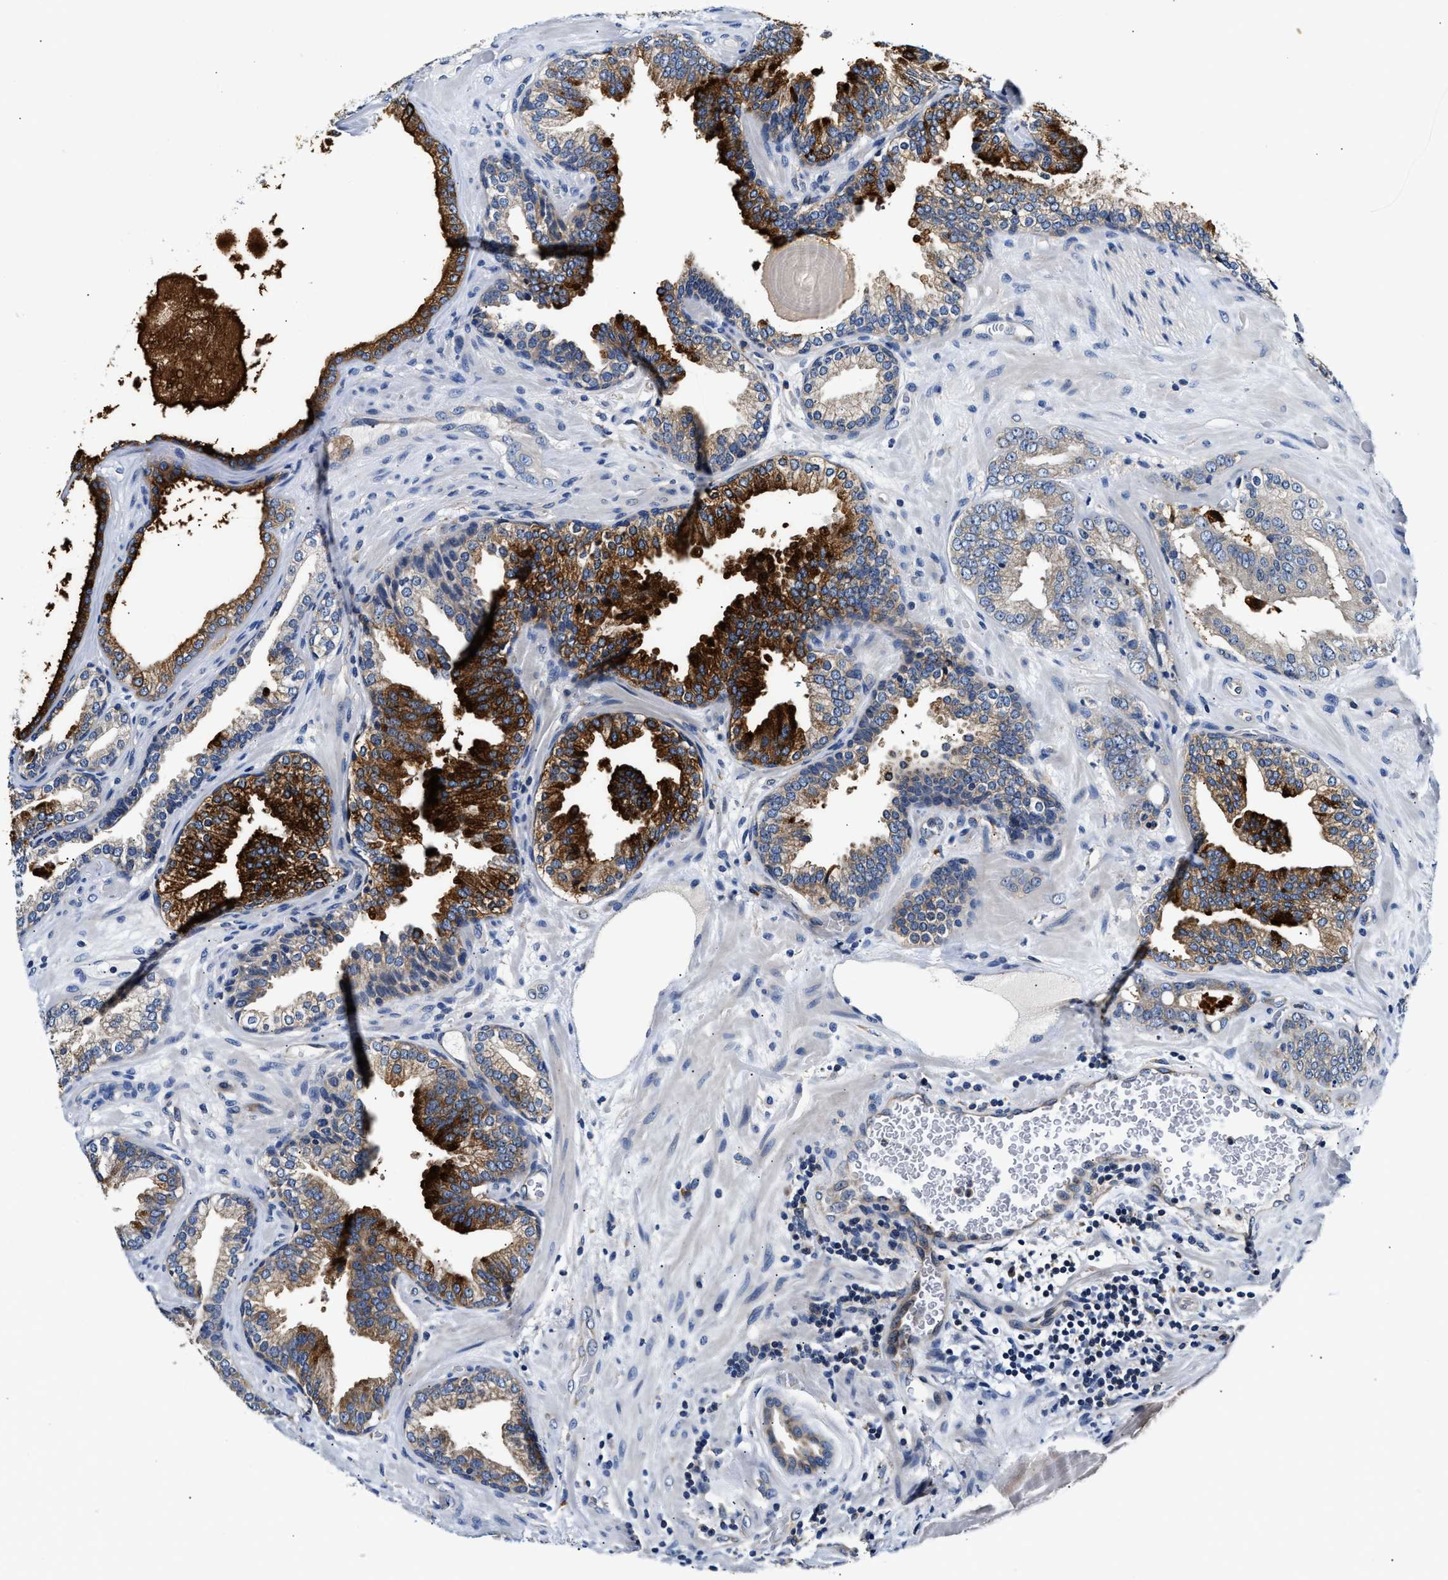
{"staining": {"intensity": "strong", "quantity": "25%-75%", "location": "cytoplasmic/membranous"}, "tissue": "prostate cancer", "cell_type": "Tumor cells", "image_type": "cancer", "snomed": [{"axis": "morphology", "description": "Adenocarcinoma, Low grade"}, {"axis": "topography", "description": "Prostate"}], "caption": "DAB immunohistochemical staining of human prostate cancer (low-grade adenocarcinoma) reveals strong cytoplasmic/membranous protein expression in about 25%-75% of tumor cells.", "gene": "FAM185A", "patient": {"sex": "male", "age": 65}}